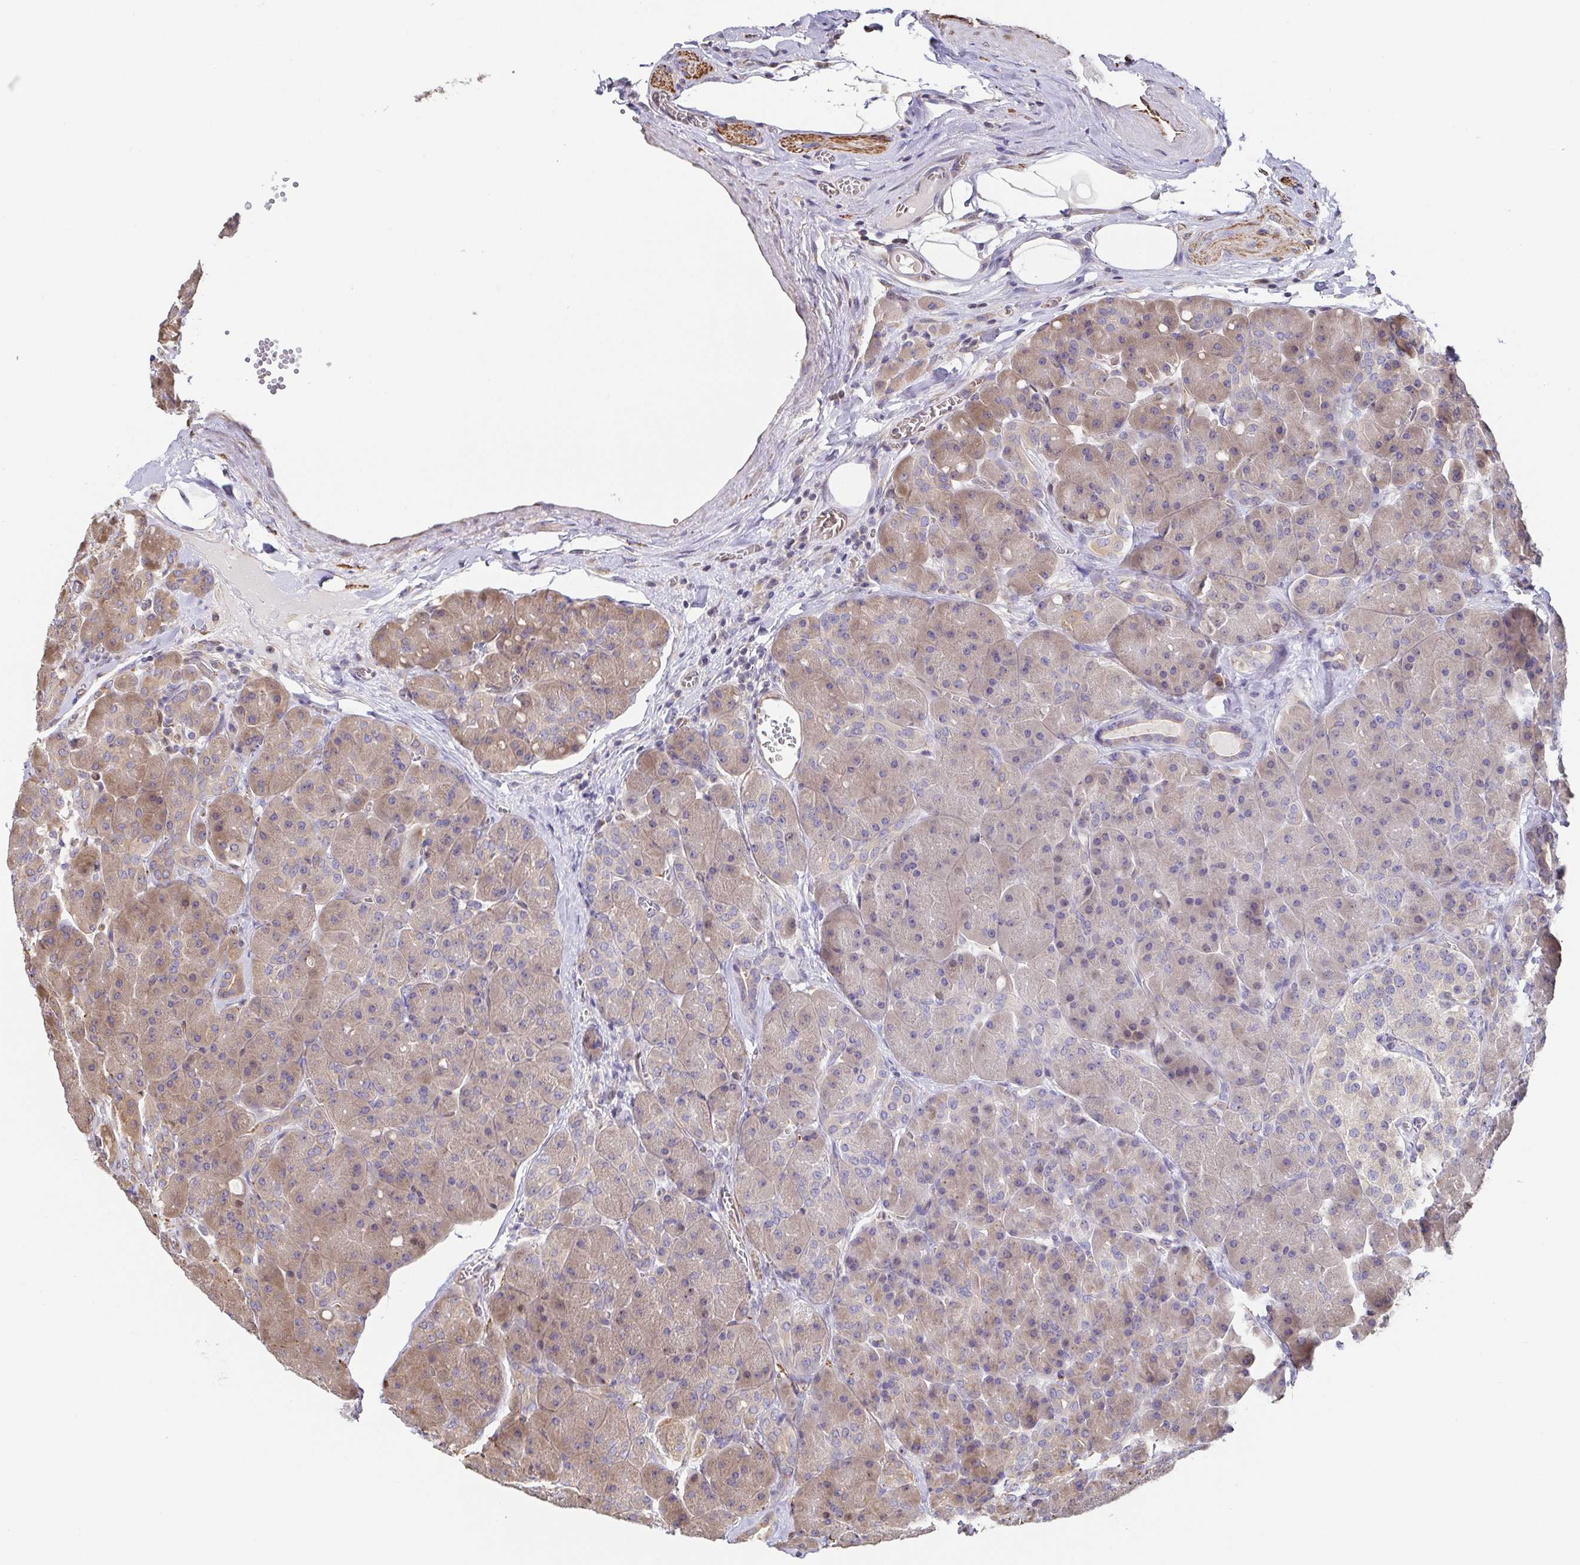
{"staining": {"intensity": "weak", "quantity": "25%-75%", "location": "cytoplasmic/membranous"}, "tissue": "pancreas", "cell_type": "Exocrine glandular cells", "image_type": "normal", "snomed": [{"axis": "morphology", "description": "Normal tissue, NOS"}, {"axis": "topography", "description": "Pancreas"}], "caption": "Immunohistochemistry (IHC) micrograph of benign pancreas stained for a protein (brown), which exhibits low levels of weak cytoplasmic/membranous staining in approximately 25%-75% of exocrine glandular cells.", "gene": "EIF3D", "patient": {"sex": "male", "age": 55}}